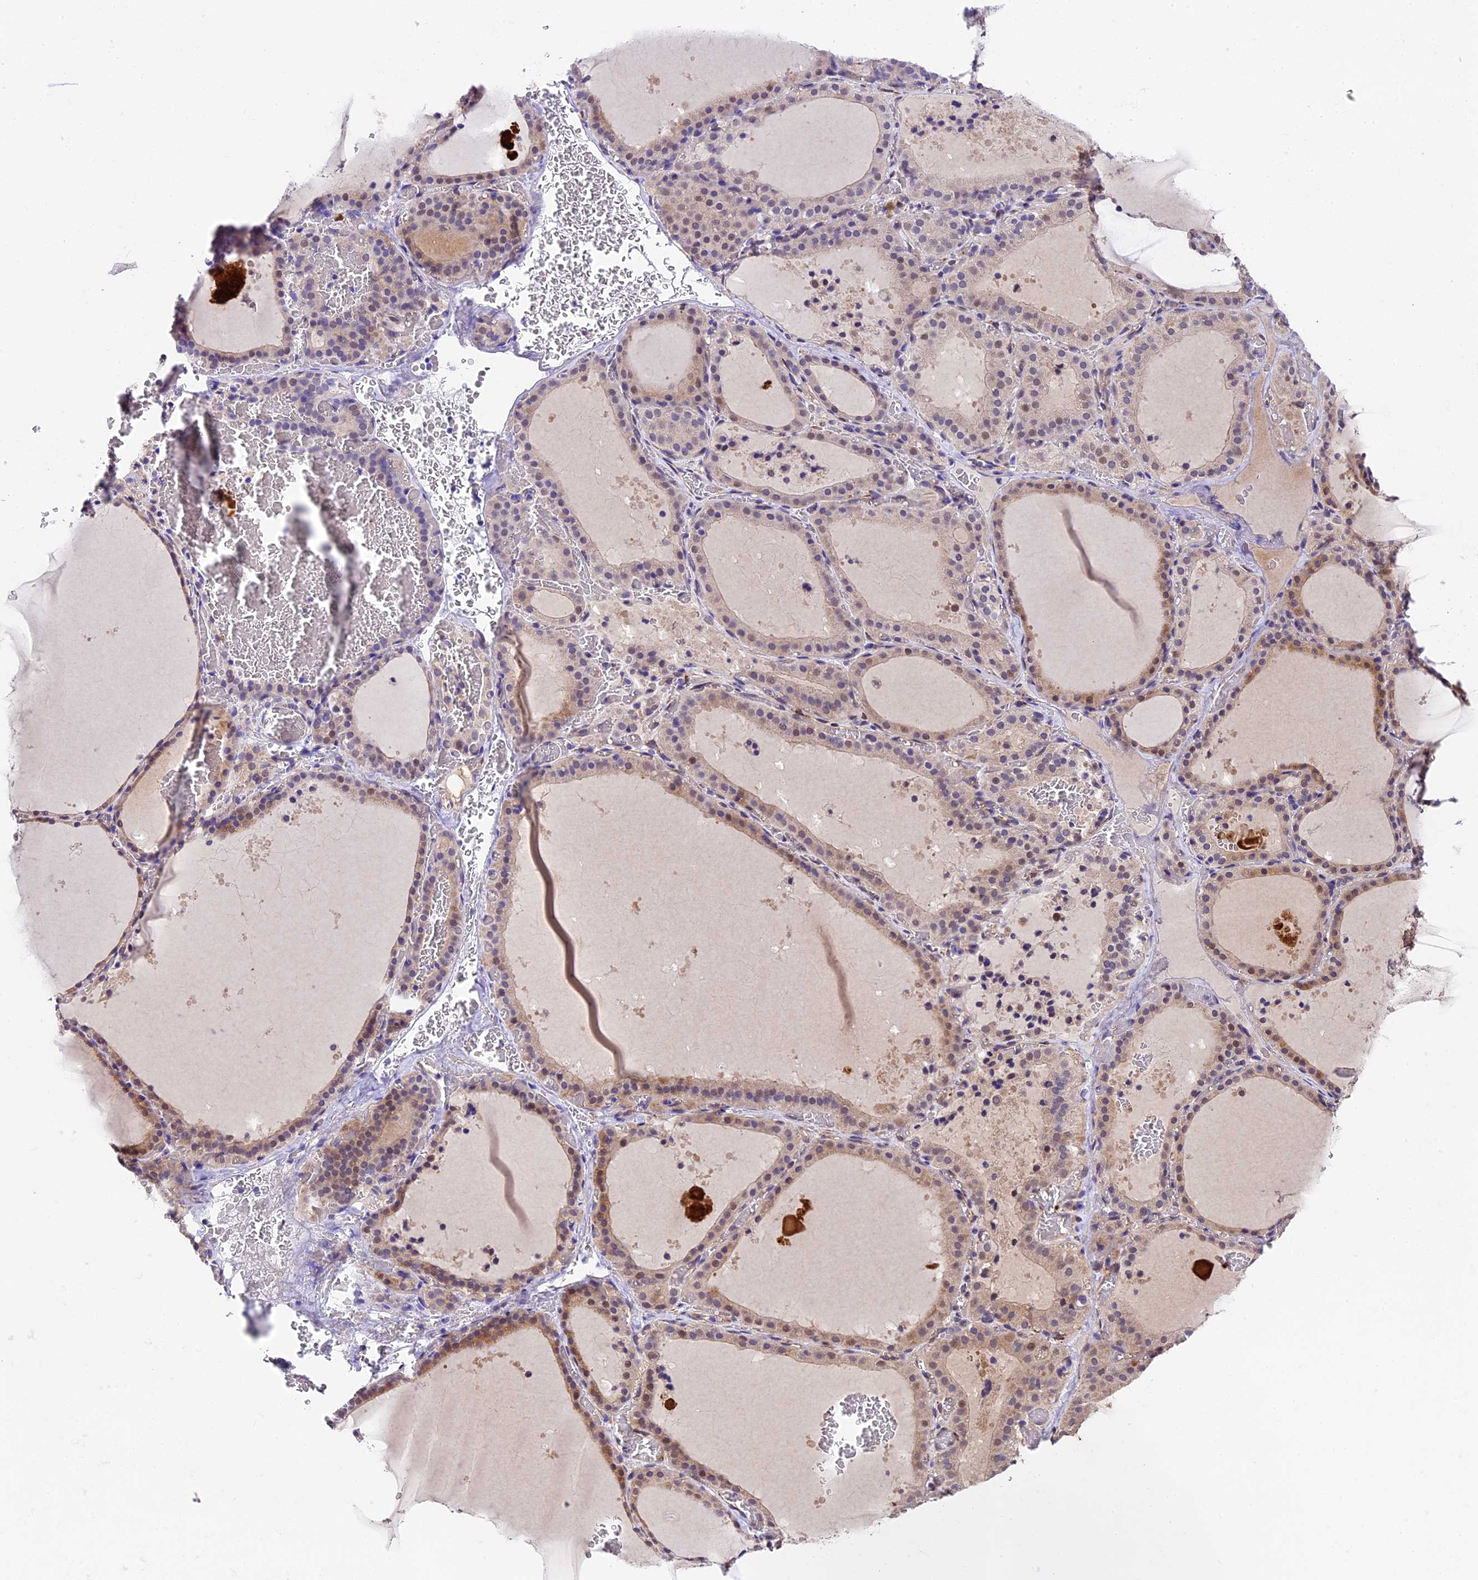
{"staining": {"intensity": "weak", "quantity": ">75%", "location": "cytoplasmic/membranous"}, "tissue": "thyroid gland", "cell_type": "Glandular cells", "image_type": "normal", "snomed": [{"axis": "morphology", "description": "Normal tissue, NOS"}, {"axis": "topography", "description": "Thyroid gland"}], "caption": "Protein staining by IHC shows weak cytoplasmic/membranous positivity in approximately >75% of glandular cells in unremarkable thyroid gland. (DAB IHC with brightfield microscopy, high magnification).", "gene": "LSM7", "patient": {"sex": "female", "age": 39}}